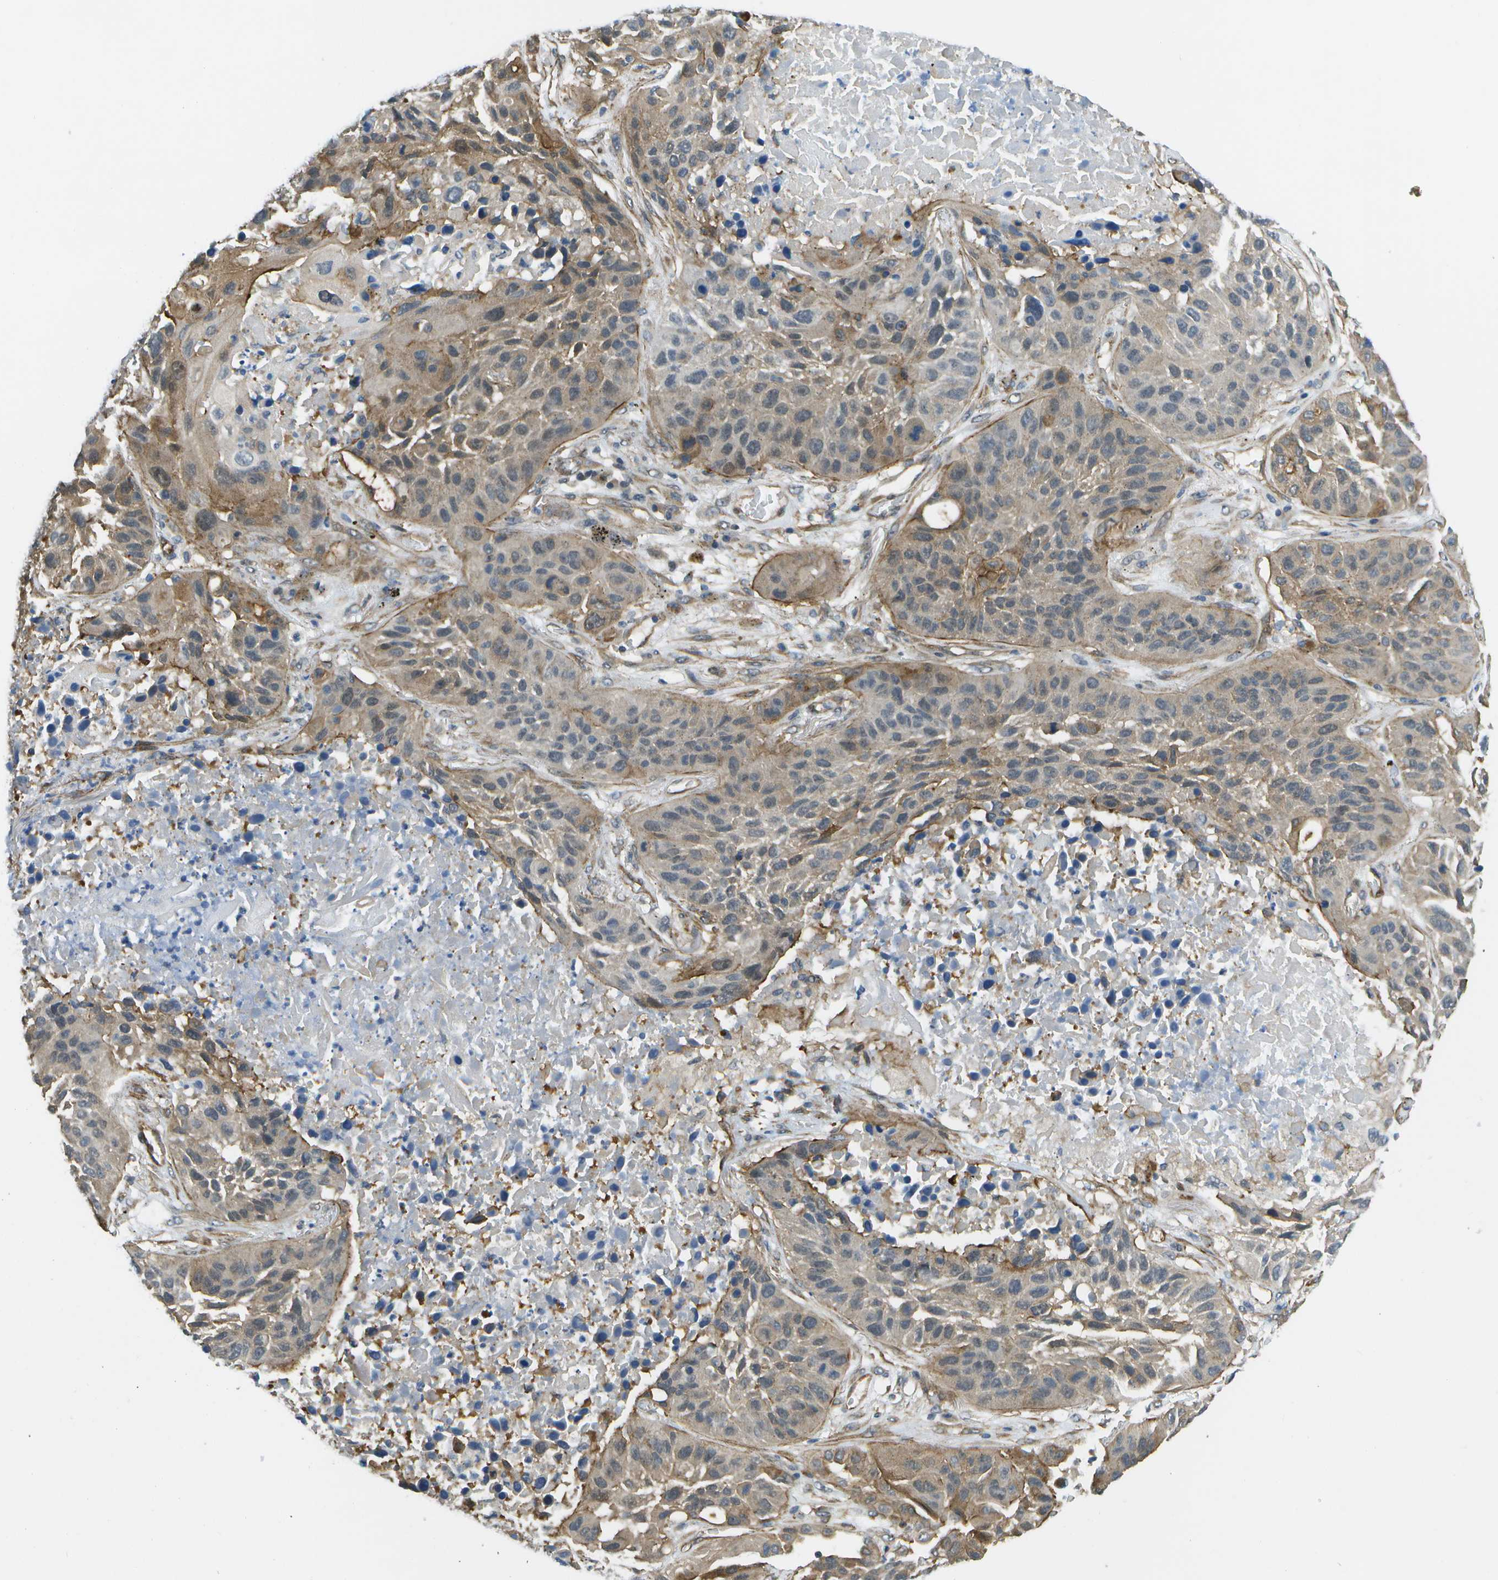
{"staining": {"intensity": "moderate", "quantity": "25%-75%", "location": "cytoplasmic/membranous"}, "tissue": "lung cancer", "cell_type": "Tumor cells", "image_type": "cancer", "snomed": [{"axis": "morphology", "description": "Squamous cell carcinoma, NOS"}, {"axis": "topography", "description": "Lung"}], "caption": "An immunohistochemistry (IHC) image of tumor tissue is shown. Protein staining in brown highlights moderate cytoplasmic/membranous positivity in squamous cell carcinoma (lung) within tumor cells. (brown staining indicates protein expression, while blue staining denotes nuclei).", "gene": "KIAA0040", "patient": {"sex": "male", "age": 57}}